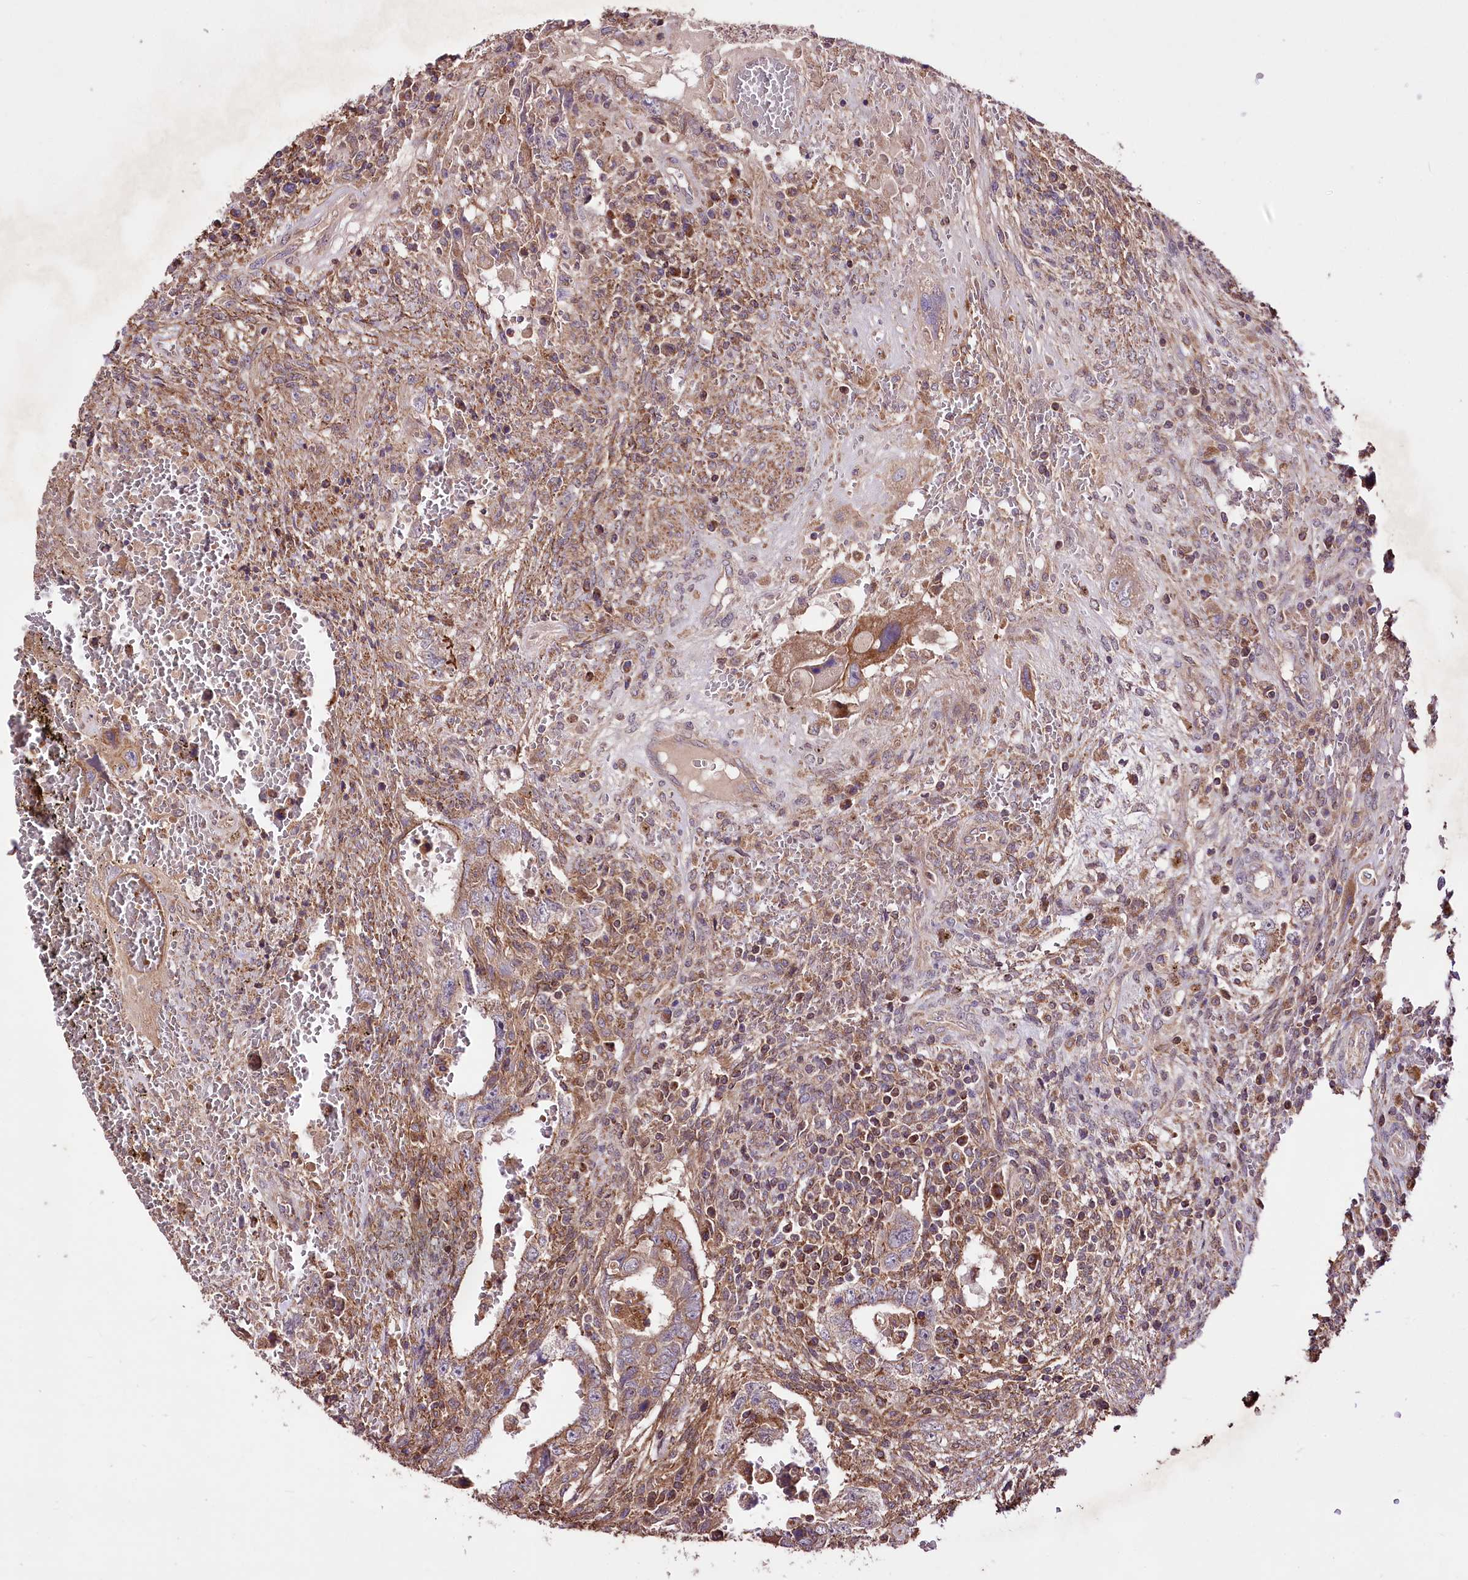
{"staining": {"intensity": "moderate", "quantity": "25%-75%", "location": "cytoplasmic/membranous"}, "tissue": "testis cancer", "cell_type": "Tumor cells", "image_type": "cancer", "snomed": [{"axis": "morphology", "description": "Carcinoma, Embryonal, NOS"}, {"axis": "topography", "description": "Testis"}], "caption": "A photomicrograph of testis embryonal carcinoma stained for a protein reveals moderate cytoplasmic/membranous brown staining in tumor cells.", "gene": "WWC1", "patient": {"sex": "male", "age": 26}}